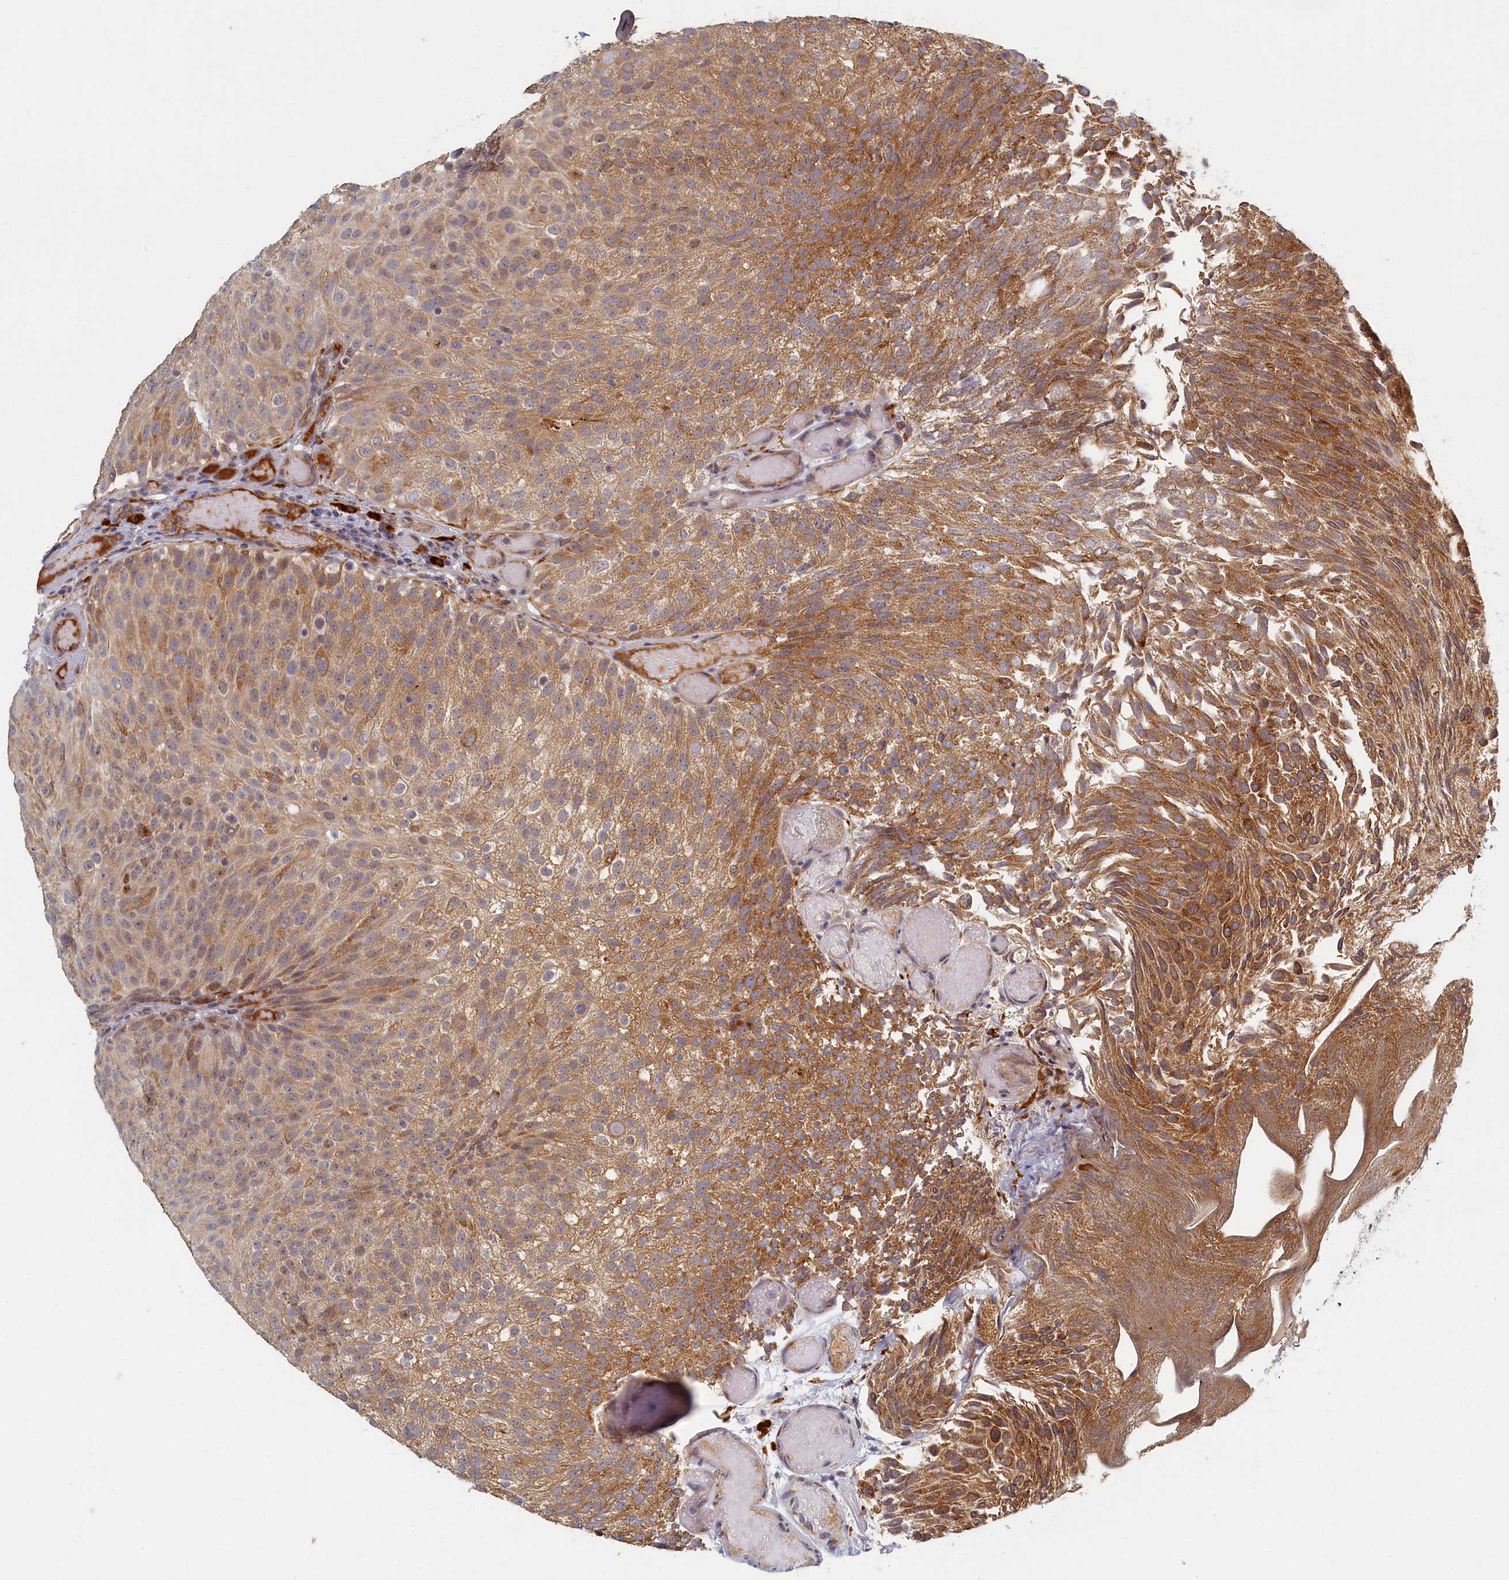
{"staining": {"intensity": "moderate", "quantity": ">75%", "location": "cytoplasmic/membranous"}, "tissue": "urothelial cancer", "cell_type": "Tumor cells", "image_type": "cancer", "snomed": [{"axis": "morphology", "description": "Urothelial carcinoma, Low grade"}, {"axis": "topography", "description": "Urinary bladder"}], "caption": "DAB immunohistochemical staining of urothelial cancer demonstrates moderate cytoplasmic/membranous protein staining in approximately >75% of tumor cells.", "gene": "DNAJC17", "patient": {"sex": "male", "age": 78}}